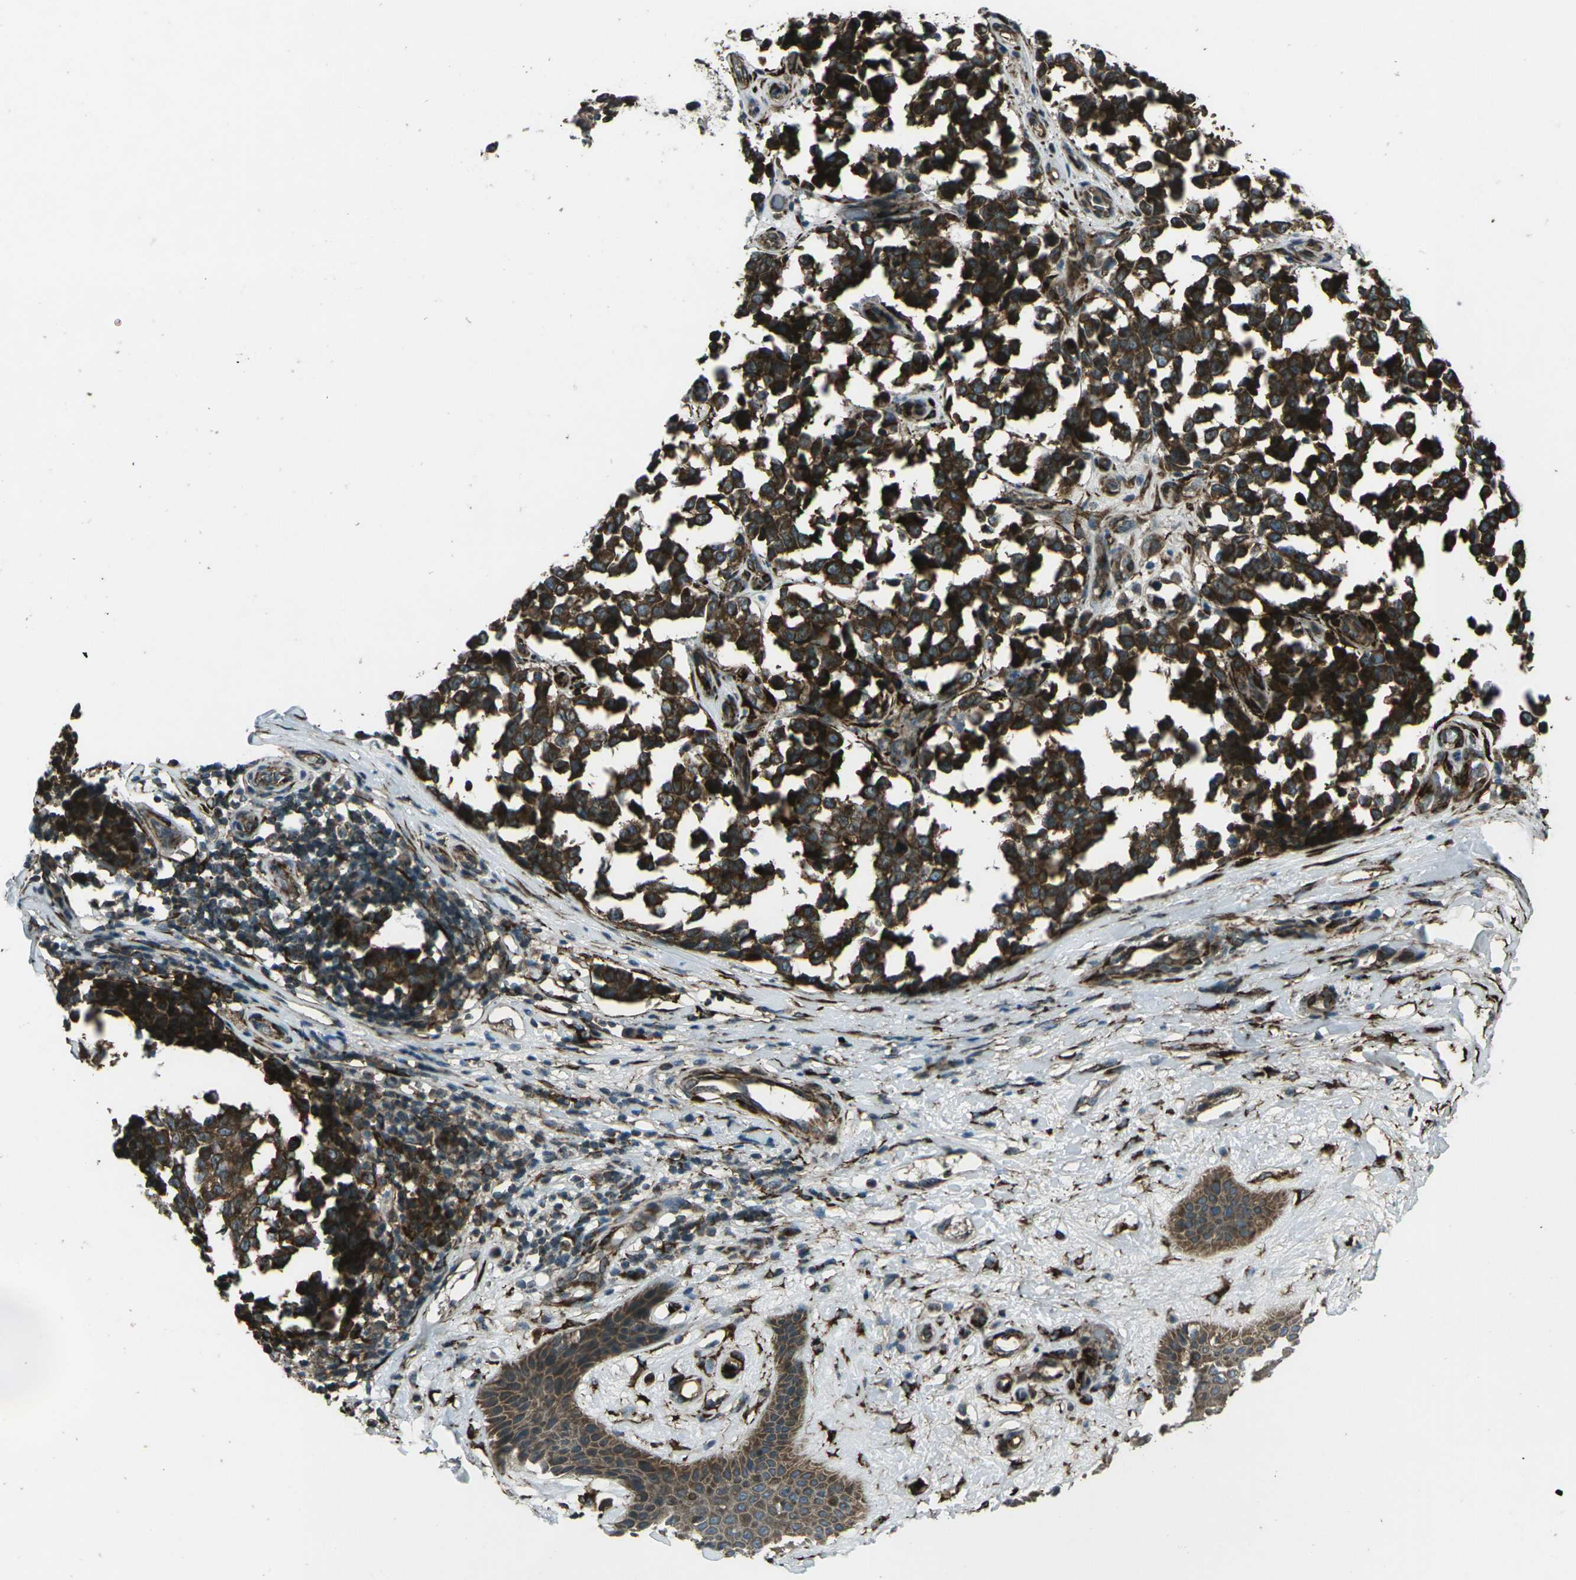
{"staining": {"intensity": "strong", "quantity": ">75%", "location": "cytoplasmic/membranous"}, "tissue": "melanoma", "cell_type": "Tumor cells", "image_type": "cancer", "snomed": [{"axis": "morphology", "description": "Malignant melanoma, NOS"}, {"axis": "topography", "description": "Skin"}], "caption": "Immunohistochemistry of human melanoma demonstrates high levels of strong cytoplasmic/membranous staining in about >75% of tumor cells.", "gene": "LSMEM1", "patient": {"sex": "female", "age": 64}}